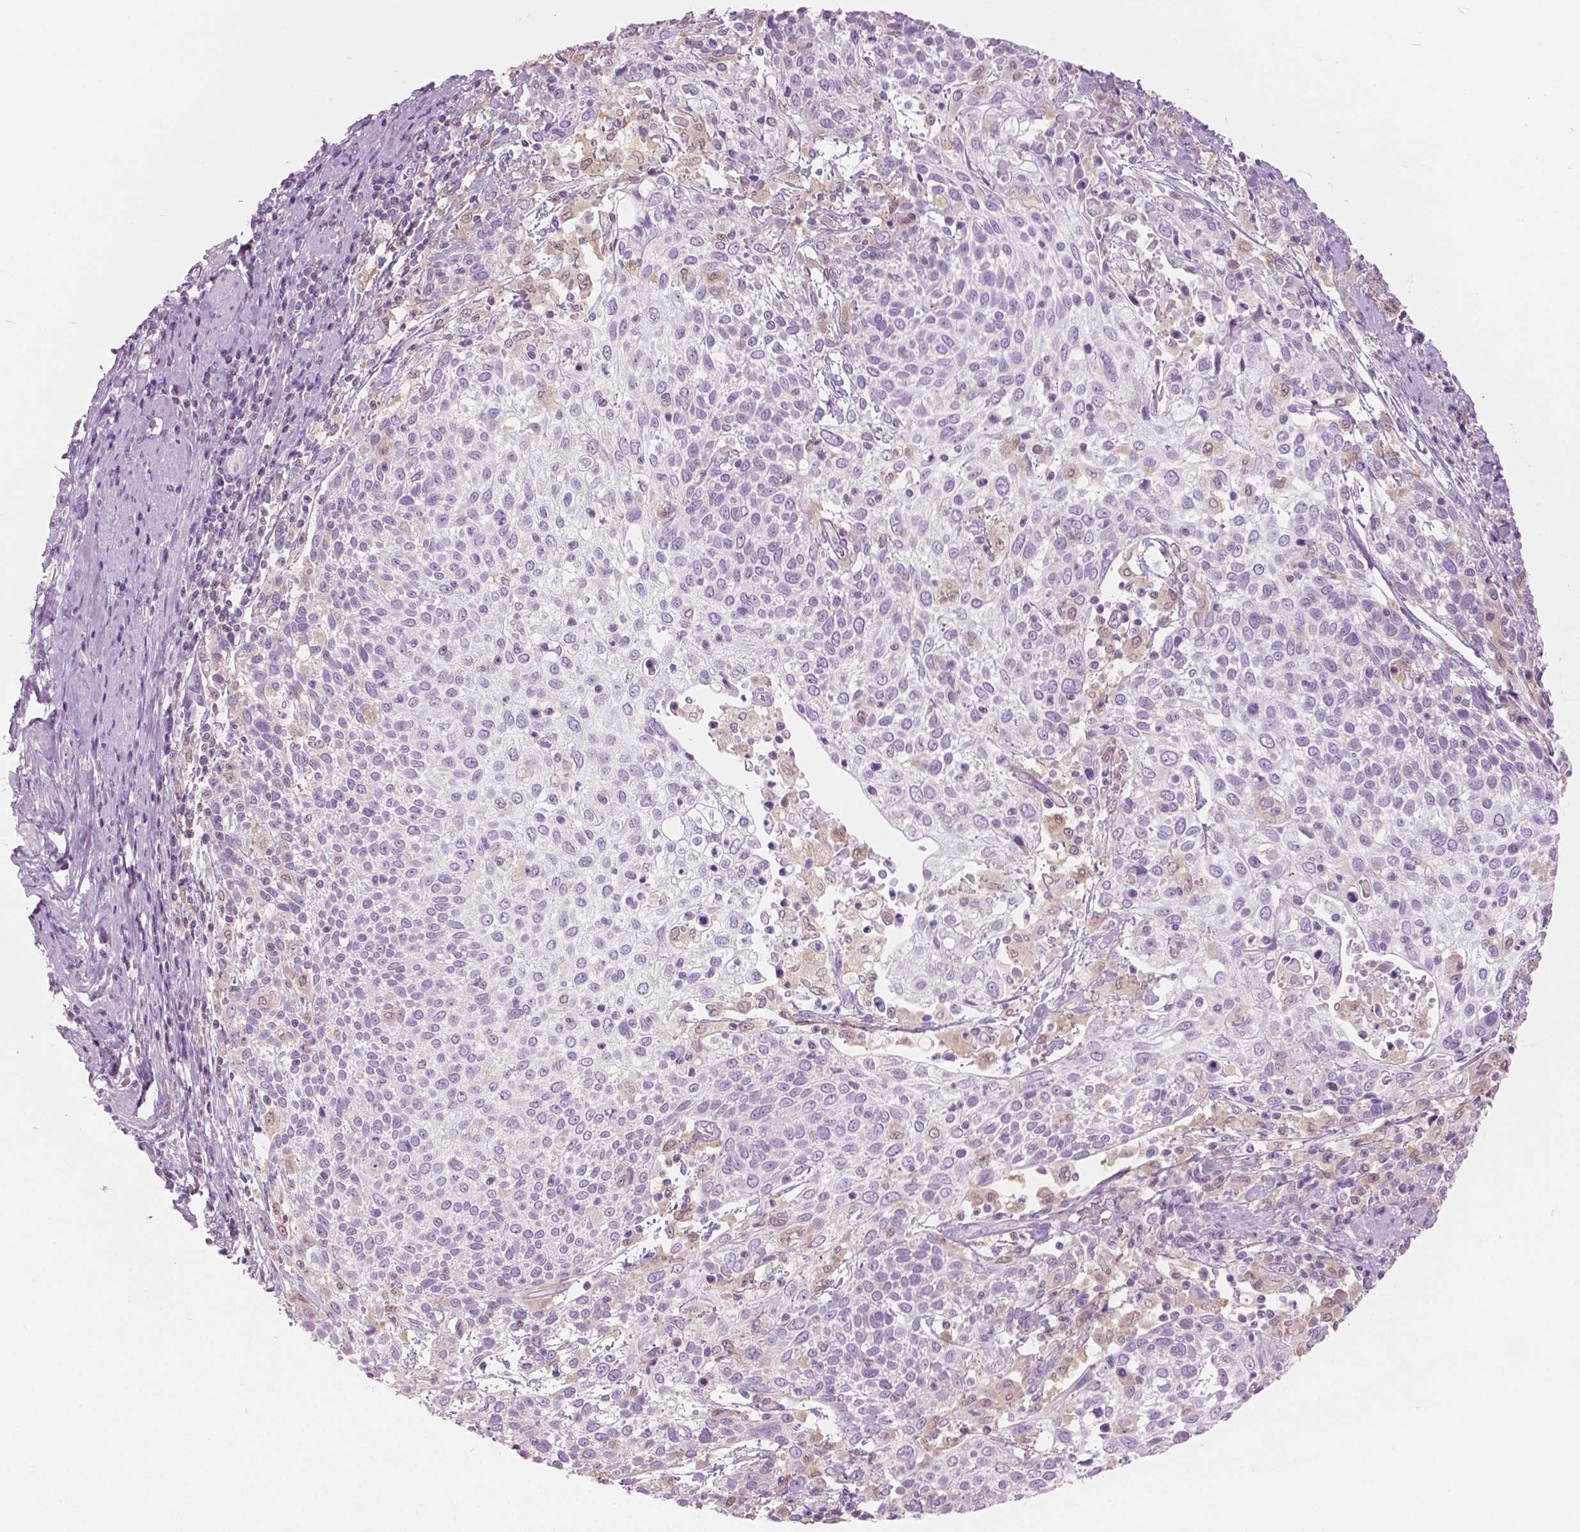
{"staining": {"intensity": "negative", "quantity": "none", "location": "none"}, "tissue": "cervical cancer", "cell_type": "Tumor cells", "image_type": "cancer", "snomed": [{"axis": "morphology", "description": "Squamous cell carcinoma, NOS"}, {"axis": "topography", "description": "Cervix"}], "caption": "An immunohistochemistry (IHC) image of cervical cancer (squamous cell carcinoma) is shown. There is no staining in tumor cells of cervical cancer (squamous cell carcinoma).", "gene": "GALM", "patient": {"sex": "female", "age": 61}}